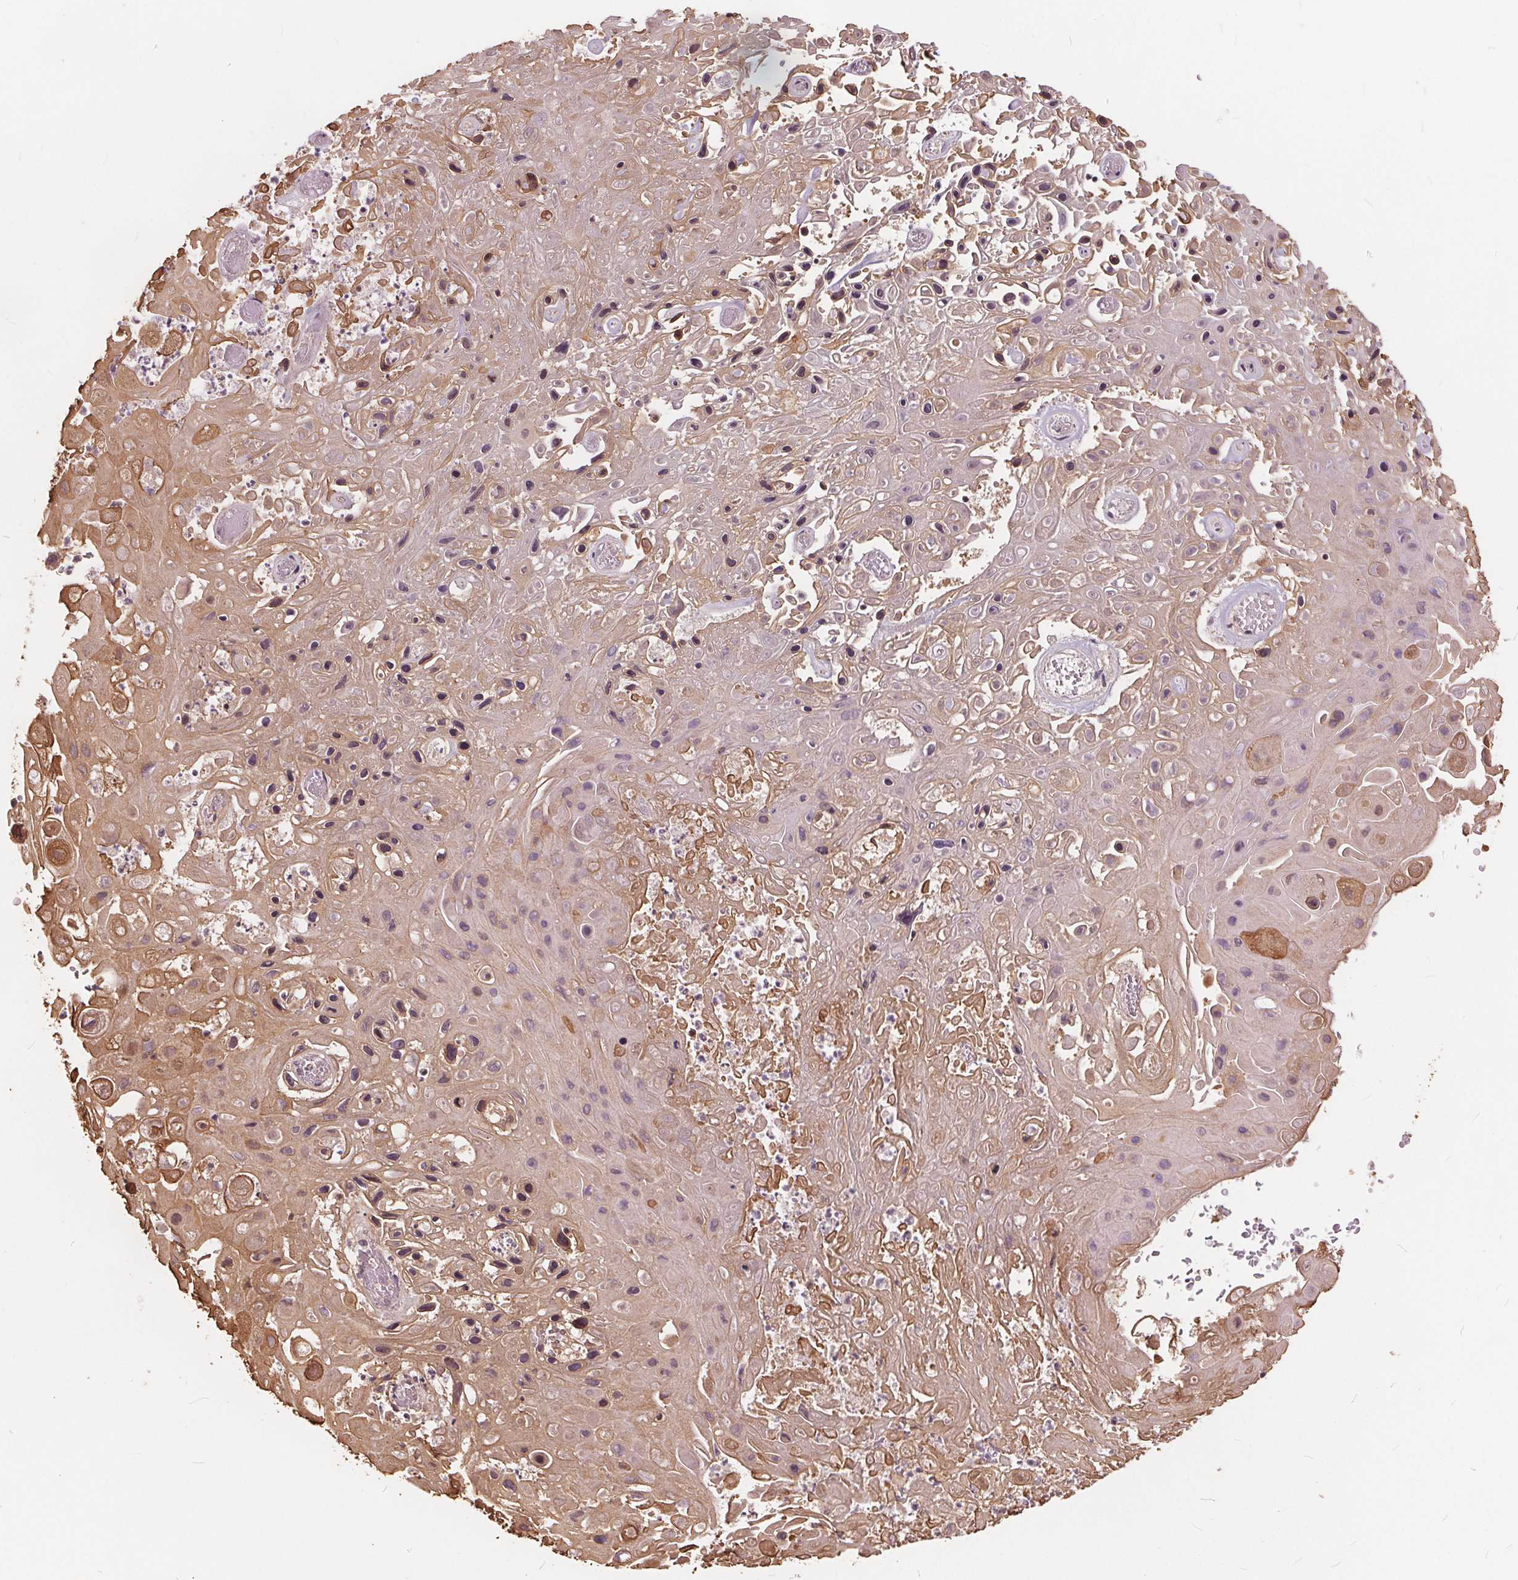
{"staining": {"intensity": "moderate", "quantity": ">75%", "location": "cytoplasmic/membranous,nuclear"}, "tissue": "skin cancer", "cell_type": "Tumor cells", "image_type": "cancer", "snomed": [{"axis": "morphology", "description": "Squamous cell carcinoma, NOS"}, {"axis": "topography", "description": "Skin"}], "caption": "A photomicrograph of squamous cell carcinoma (skin) stained for a protein demonstrates moderate cytoplasmic/membranous and nuclear brown staining in tumor cells.", "gene": "HIF1AN", "patient": {"sex": "male", "age": 82}}